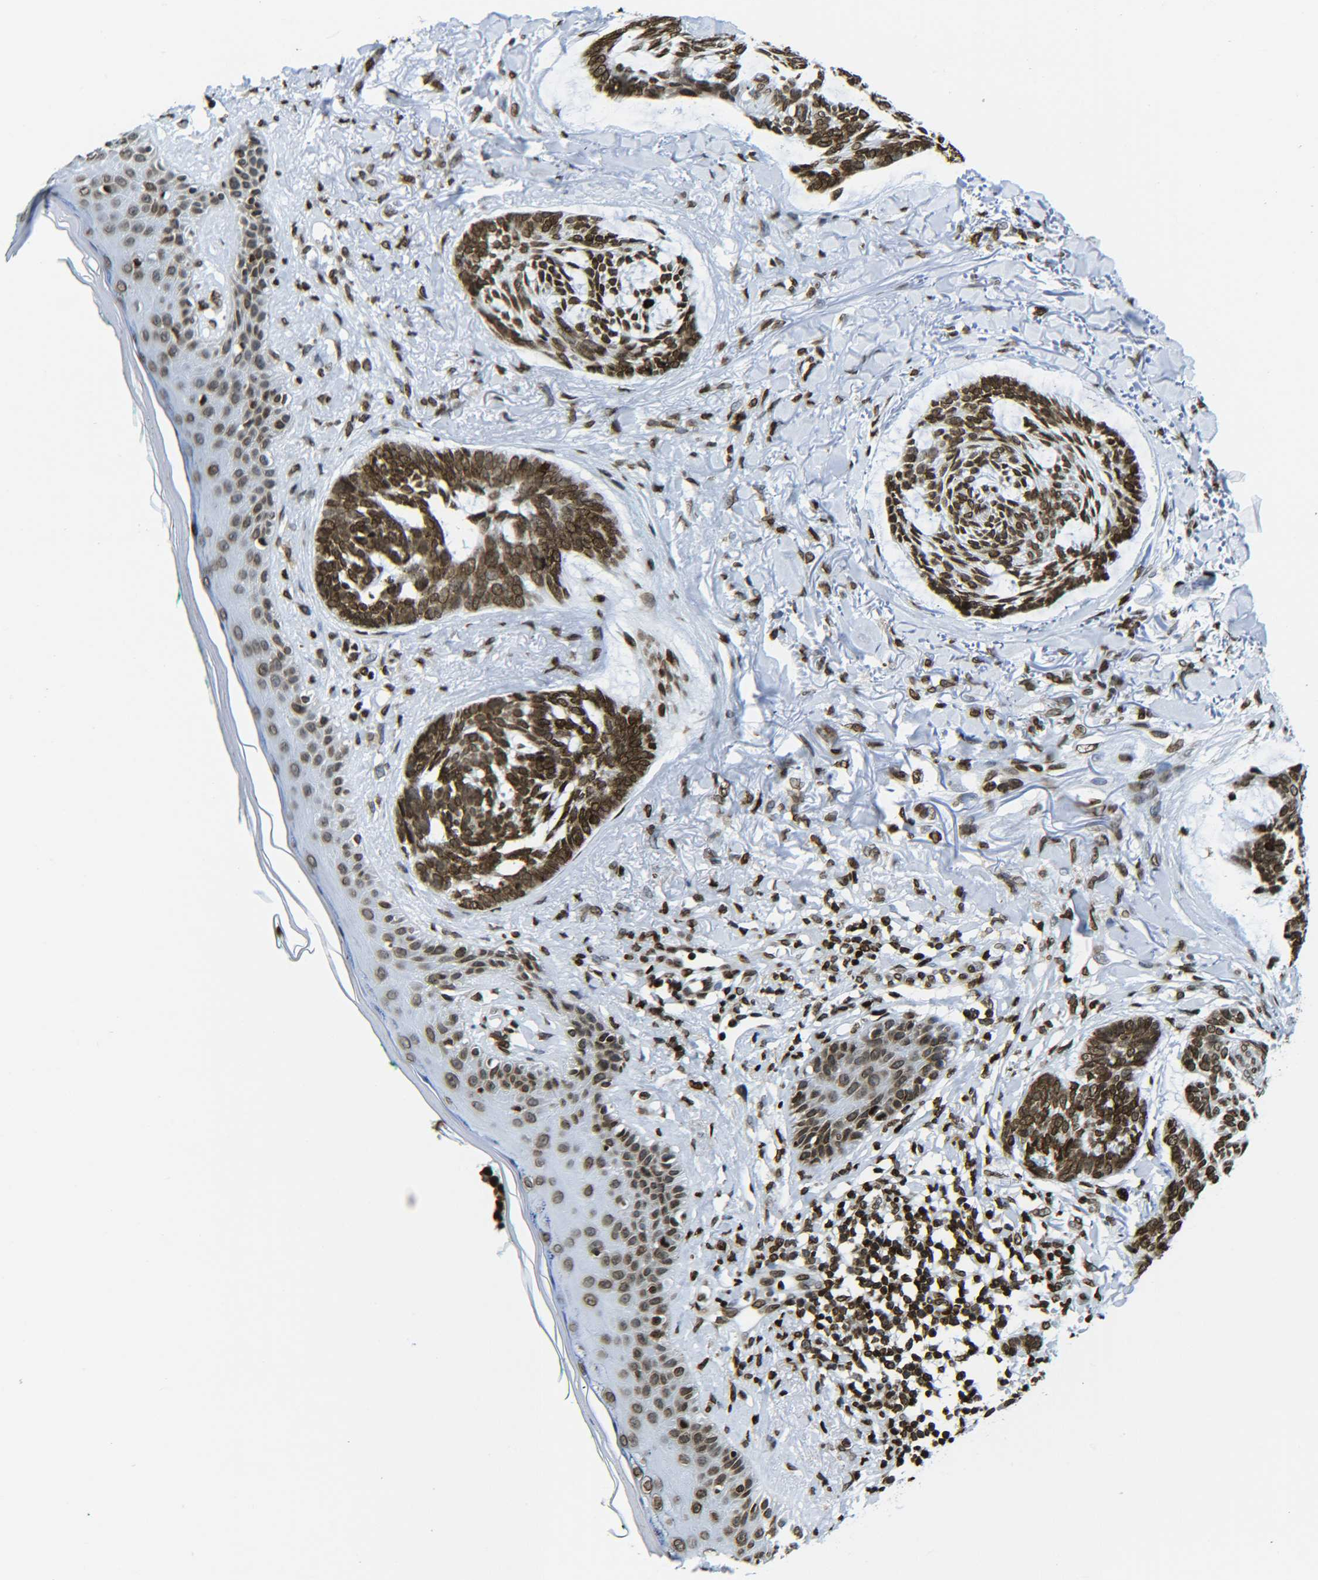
{"staining": {"intensity": "strong", "quantity": ">75%", "location": "nuclear"}, "tissue": "skin cancer", "cell_type": "Tumor cells", "image_type": "cancer", "snomed": [{"axis": "morphology", "description": "Basal cell carcinoma"}, {"axis": "topography", "description": "Skin"}], "caption": "Protein staining by immunohistochemistry shows strong nuclear expression in approximately >75% of tumor cells in basal cell carcinoma (skin). The protein is shown in brown color, while the nuclei are stained blue.", "gene": "H2AX", "patient": {"sex": "male", "age": 43}}